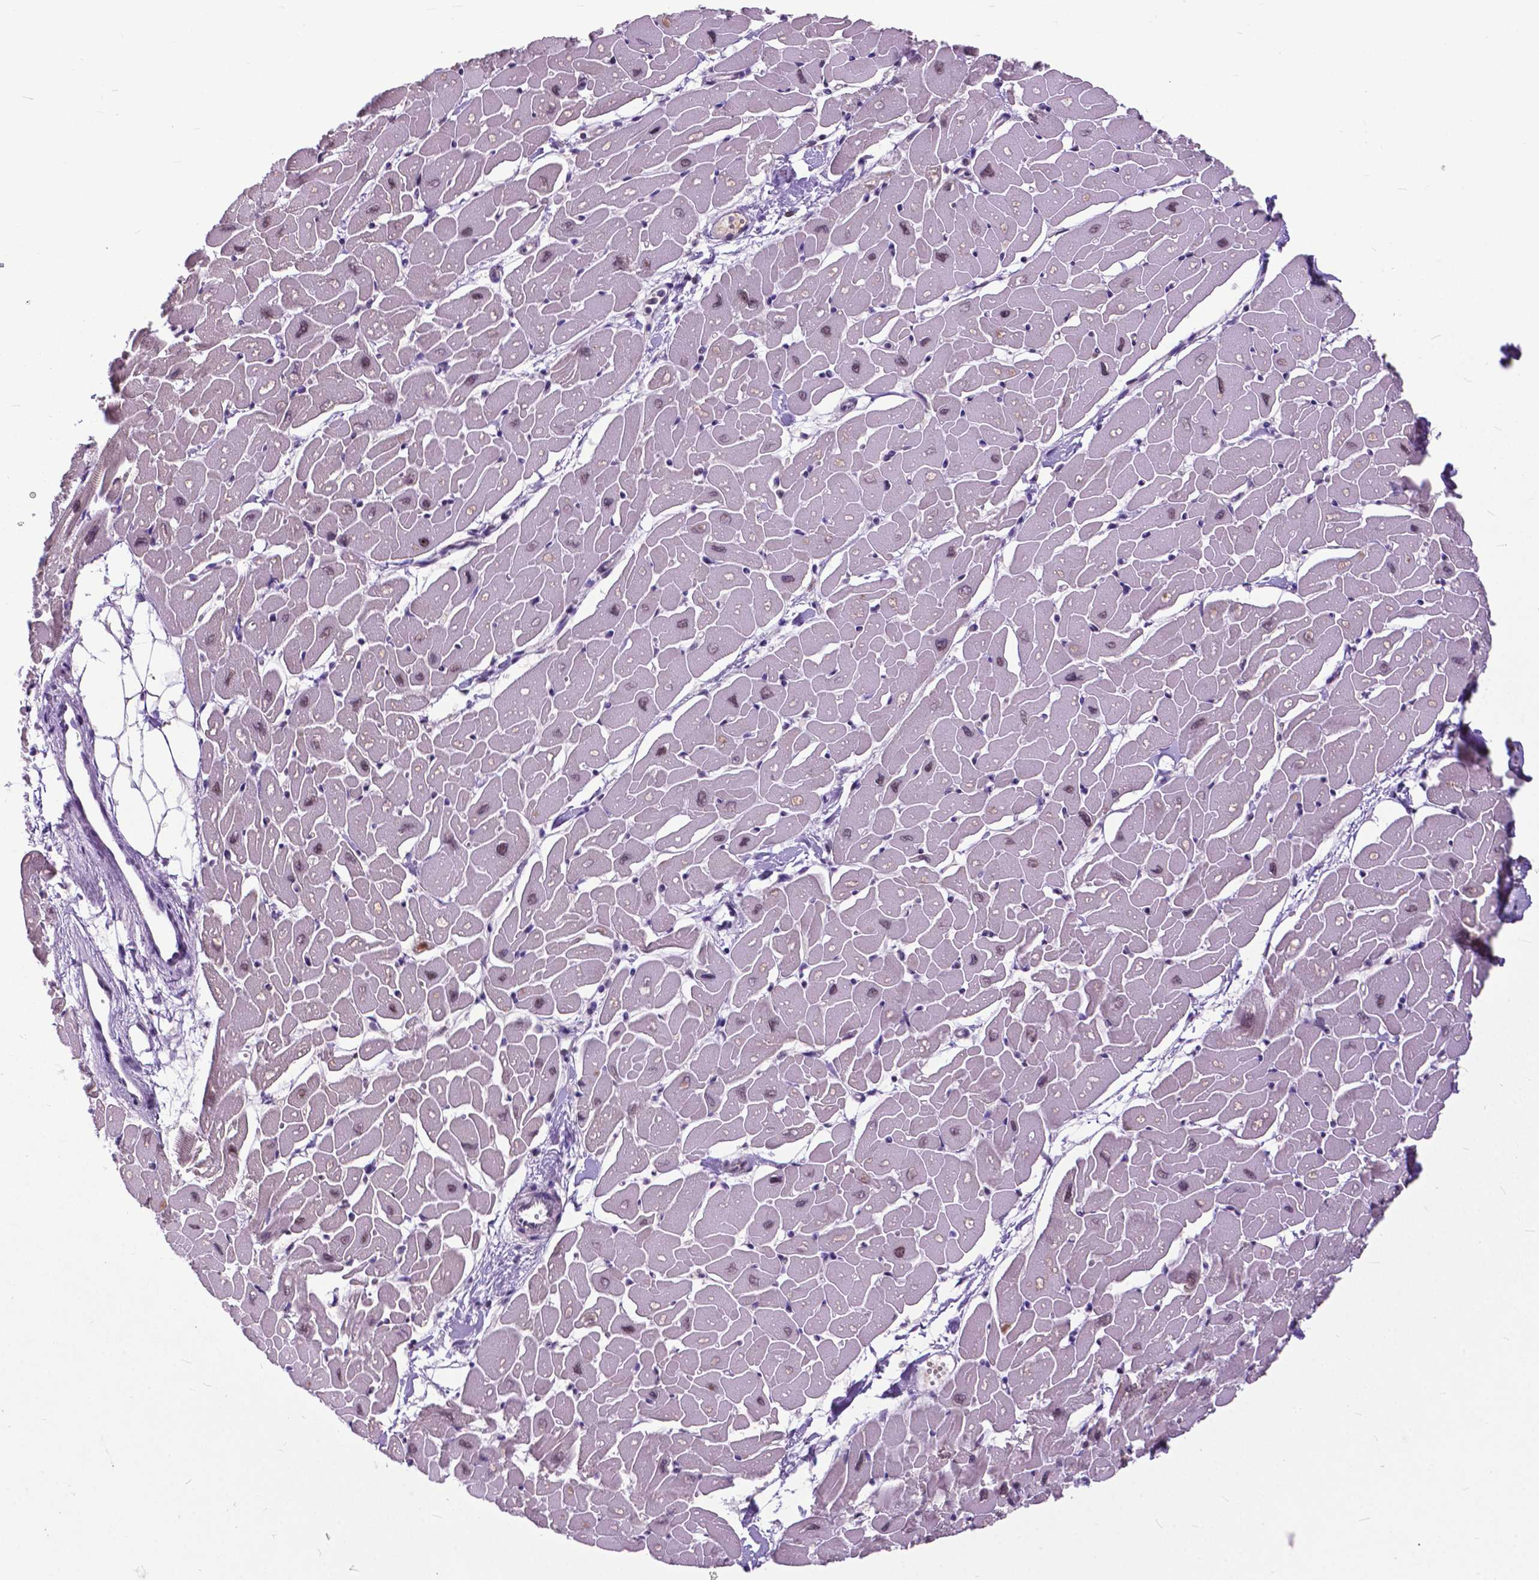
{"staining": {"intensity": "weak", "quantity": "25%-75%", "location": "nuclear"}, "tissue": "heart muscle", "cell_type": "Cardiomyocytes", "image_type": "normal", "snomed": [{"axis": "morphology", "description": "Normal tissue, NOS"}, {"axis": "topography", "description": "Heart"}], "caption": "Immunohistochemistry image of benign heart muscle: human heart muscle stained using immunohistochemistry (IHC) demonstrates low levels of weak protein expression localized specifically in the nuclear of cardiomyocytes, appearing as a nuclear brown color.", "gene": "FAF1", "patient": {"sex": "male", "age": 57}}